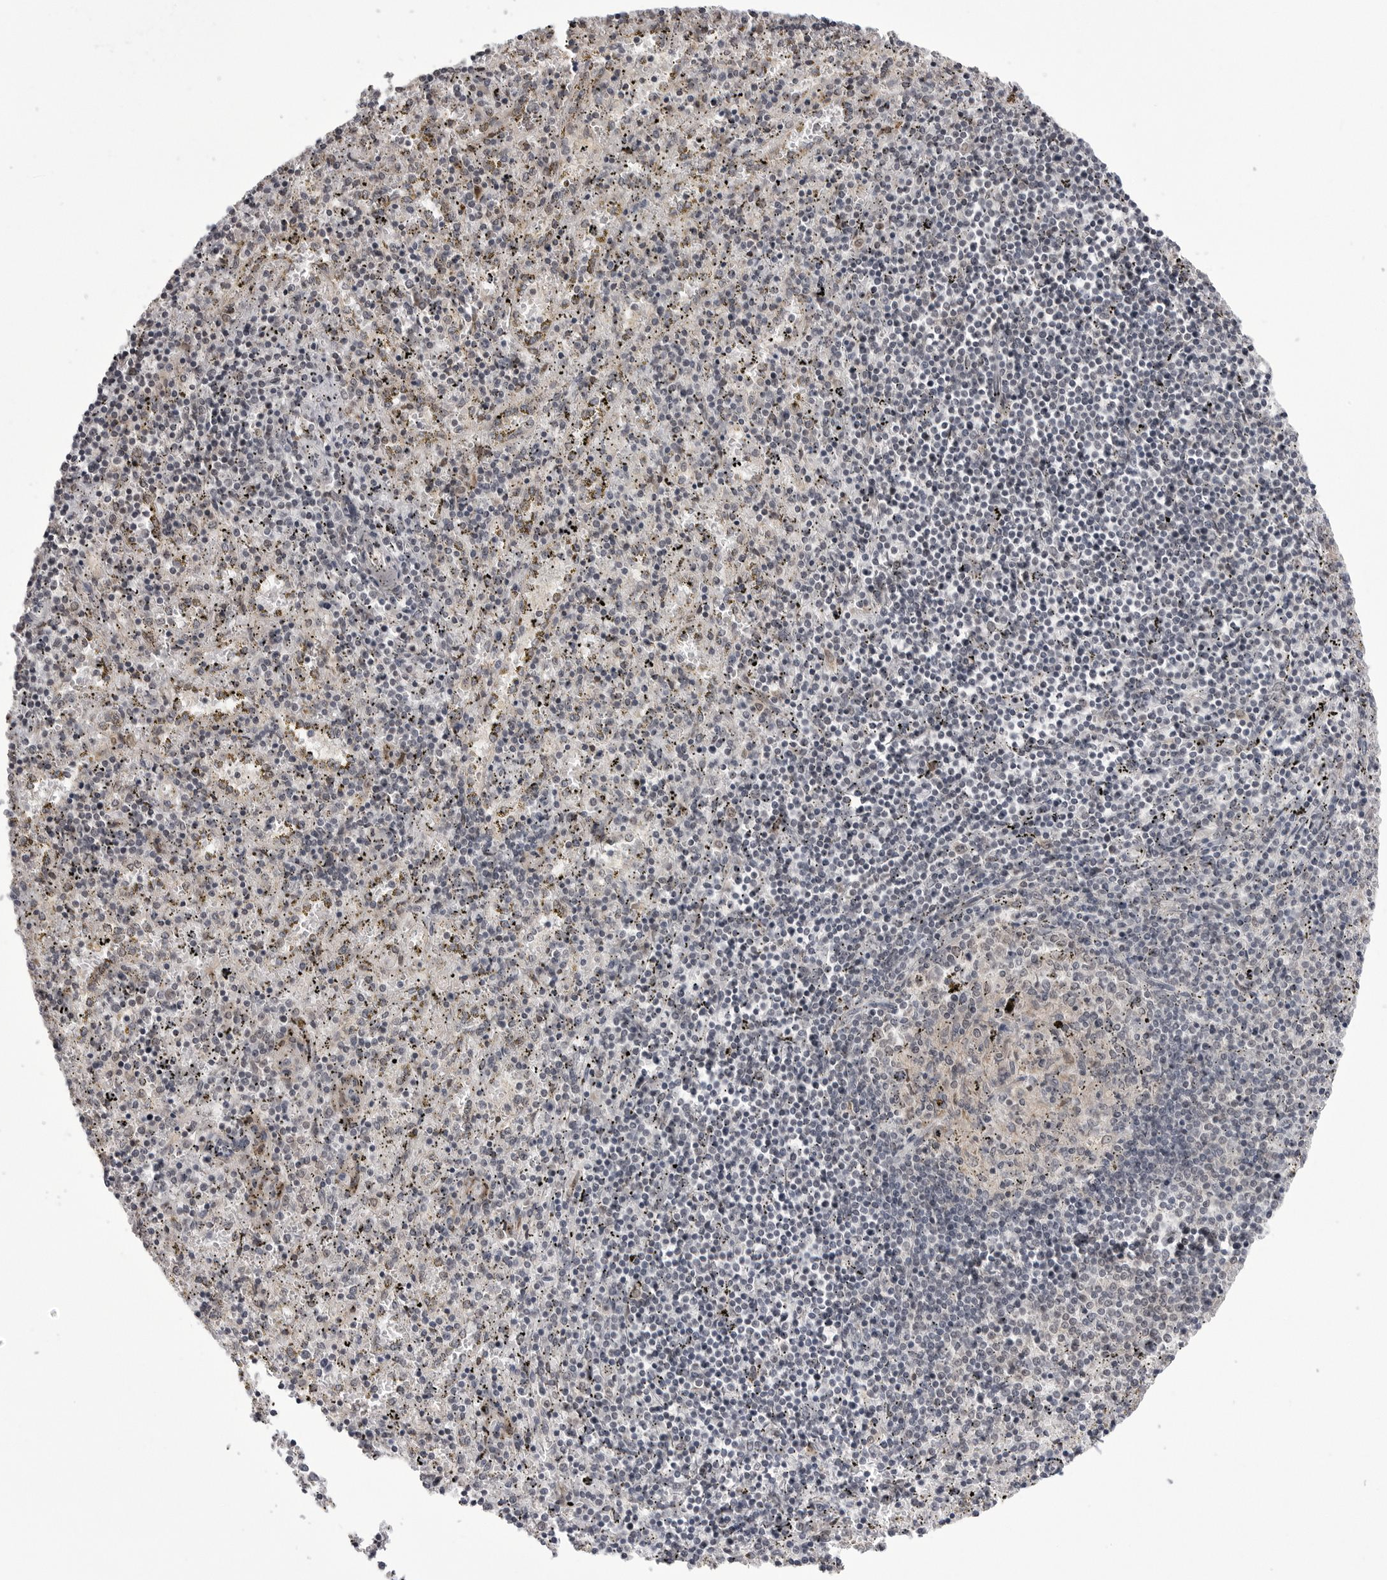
{"staining": {"intensity": "negative", "quantity": "none", "location": "none"}, "tissue": "spleen", "cell_type": "Cells in red pulp", "image_type": "normal", "snomed": [{"axis": "morphology", "description": "Normal tissue, NOS"}, {"axis": "topography", "description": "Spleen"}], "caption": "Spleen stained for a protein using immunohistochemistry (IHC) displays no staining cells in red pulp.", "gene": "PTK2B", "patient": {"sex": "male", "age": 11}}